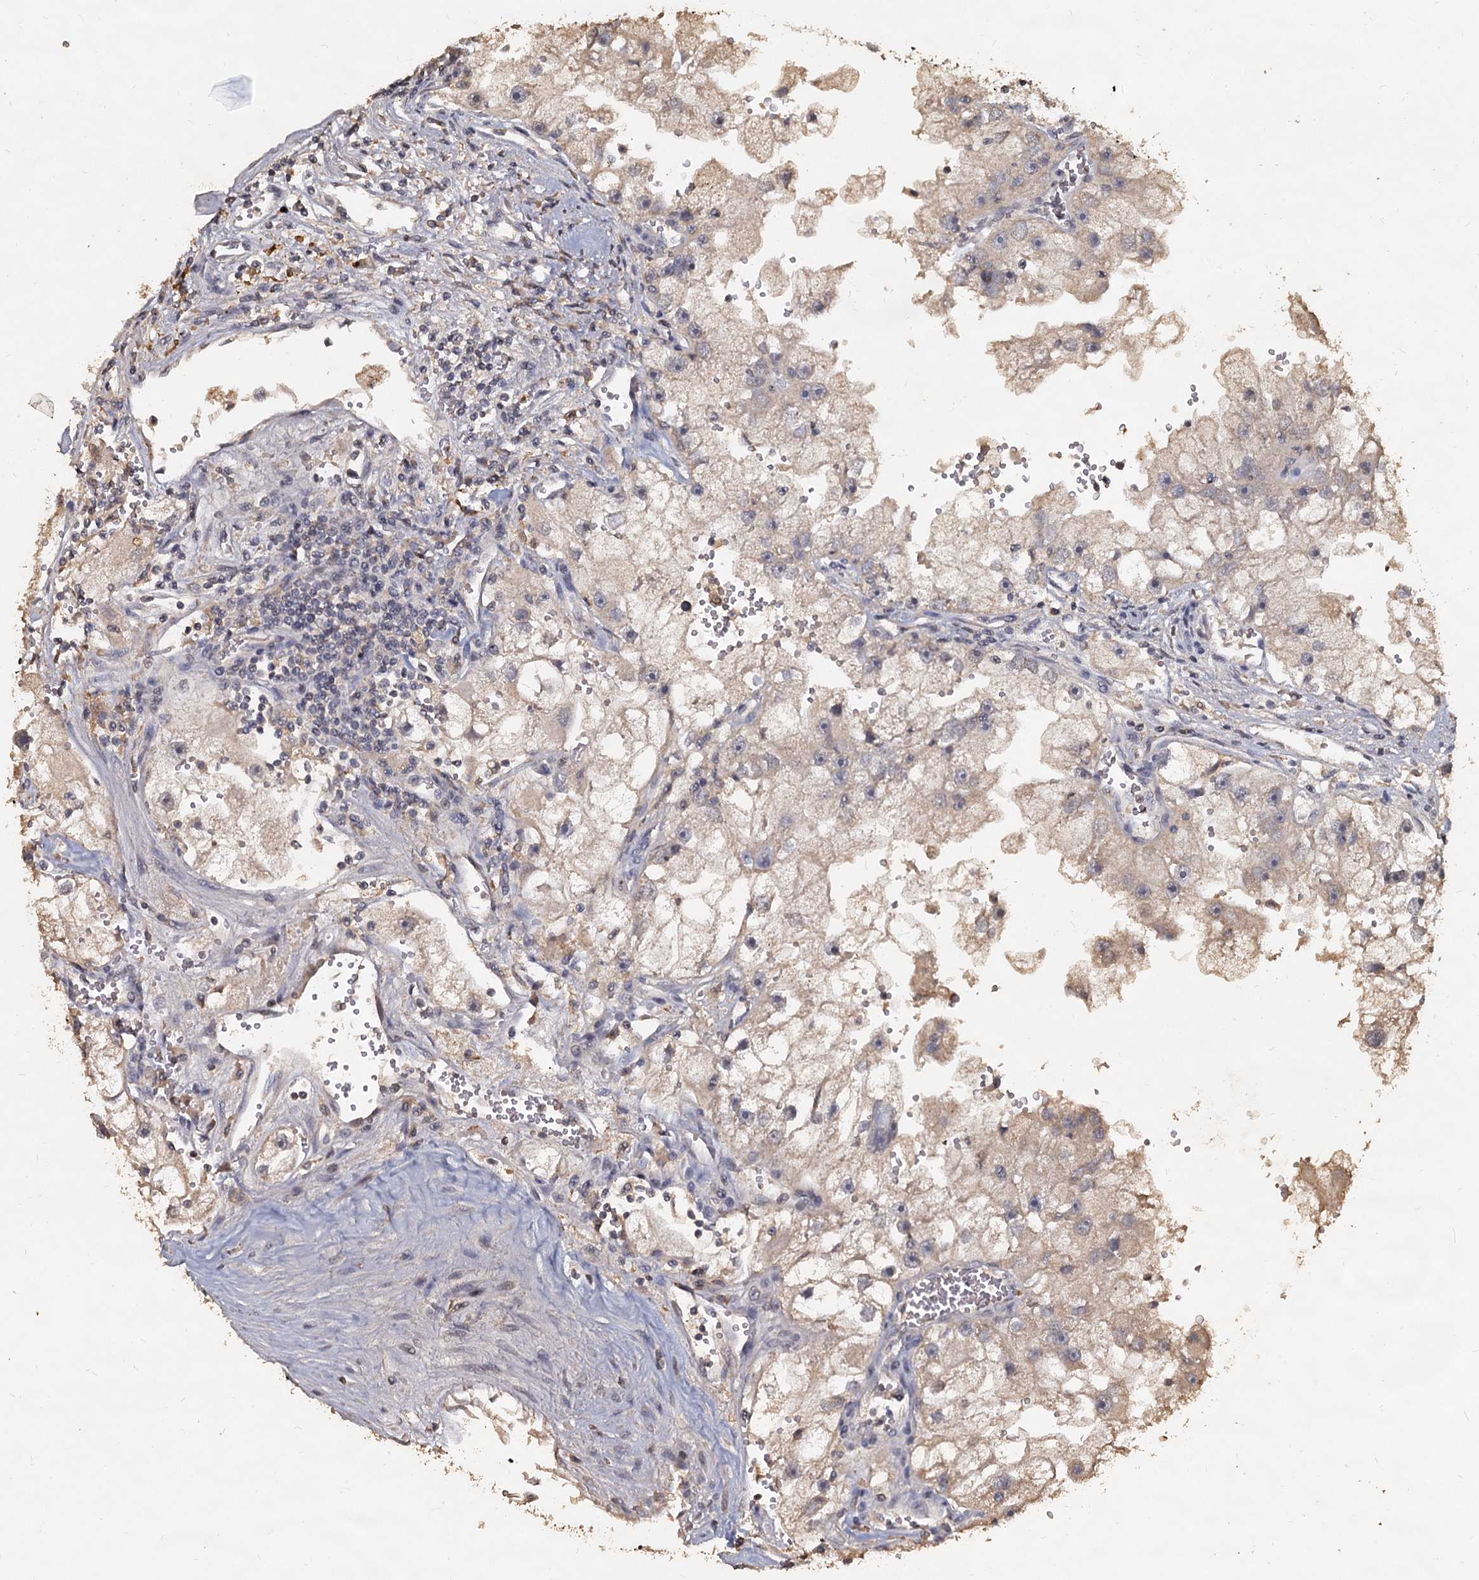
{"staining": {"intensity": "weak", "quantity": "<25%", "location": "cytoplasmic/membranous"}, "tissue": "renal cancer", "cell_type": "Tumor cells", "image_type": "cancer", "snomed": [{"axis": "morphology", "description": "Adenocarcinoma, NOS"}, {"axis": "topography", "description": "Kidney"}], "caption": "Renal cancer was stained to show a protein in brown. There is no significant positivity in tumor cells.", "gene": "CCDC61", "patient": {"sex": "male", "age": 63}}